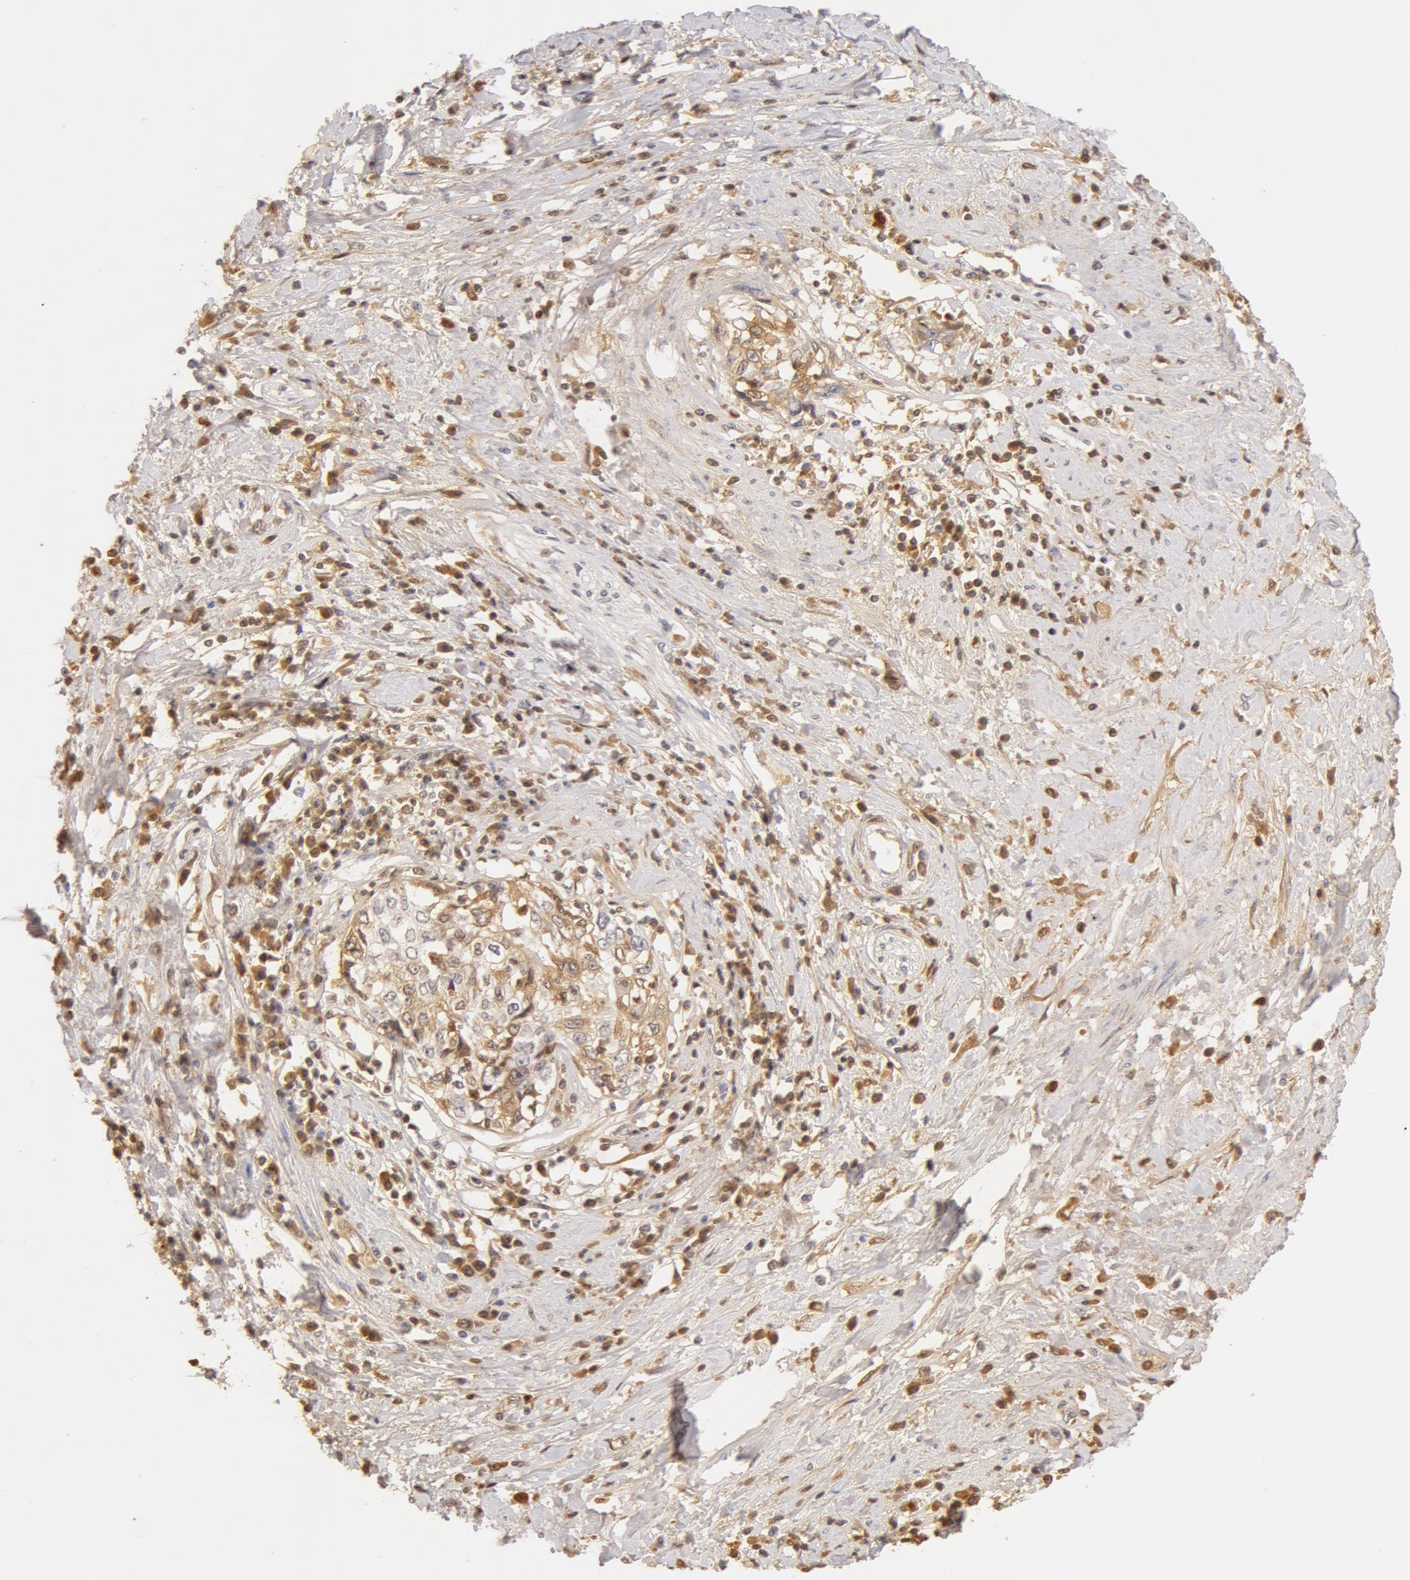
{"staining": {"intensity": "weak", "quantity": "25%-75%", "location": "cytoplasmic/membranous"}, "tissue": "cervical cancer", "cell_type": "Tumor cells", "image_type": "cancer", "snomed": [{"axis": "morphology", "description": "Squamous cell carcinoma, NOS"}, {"axis": "topography", "description": "Cervix"}], "caption": "IHC photomicrograph of cervical cancer (squamous cell carcinoma) stained for a protein (brown), which displays low levels of weak cytoplasmic/membranous expression in approximately 25%-75% of tumor cells.", "gene": "AHSG", "patient": {"sex": "female", "age": 57}}